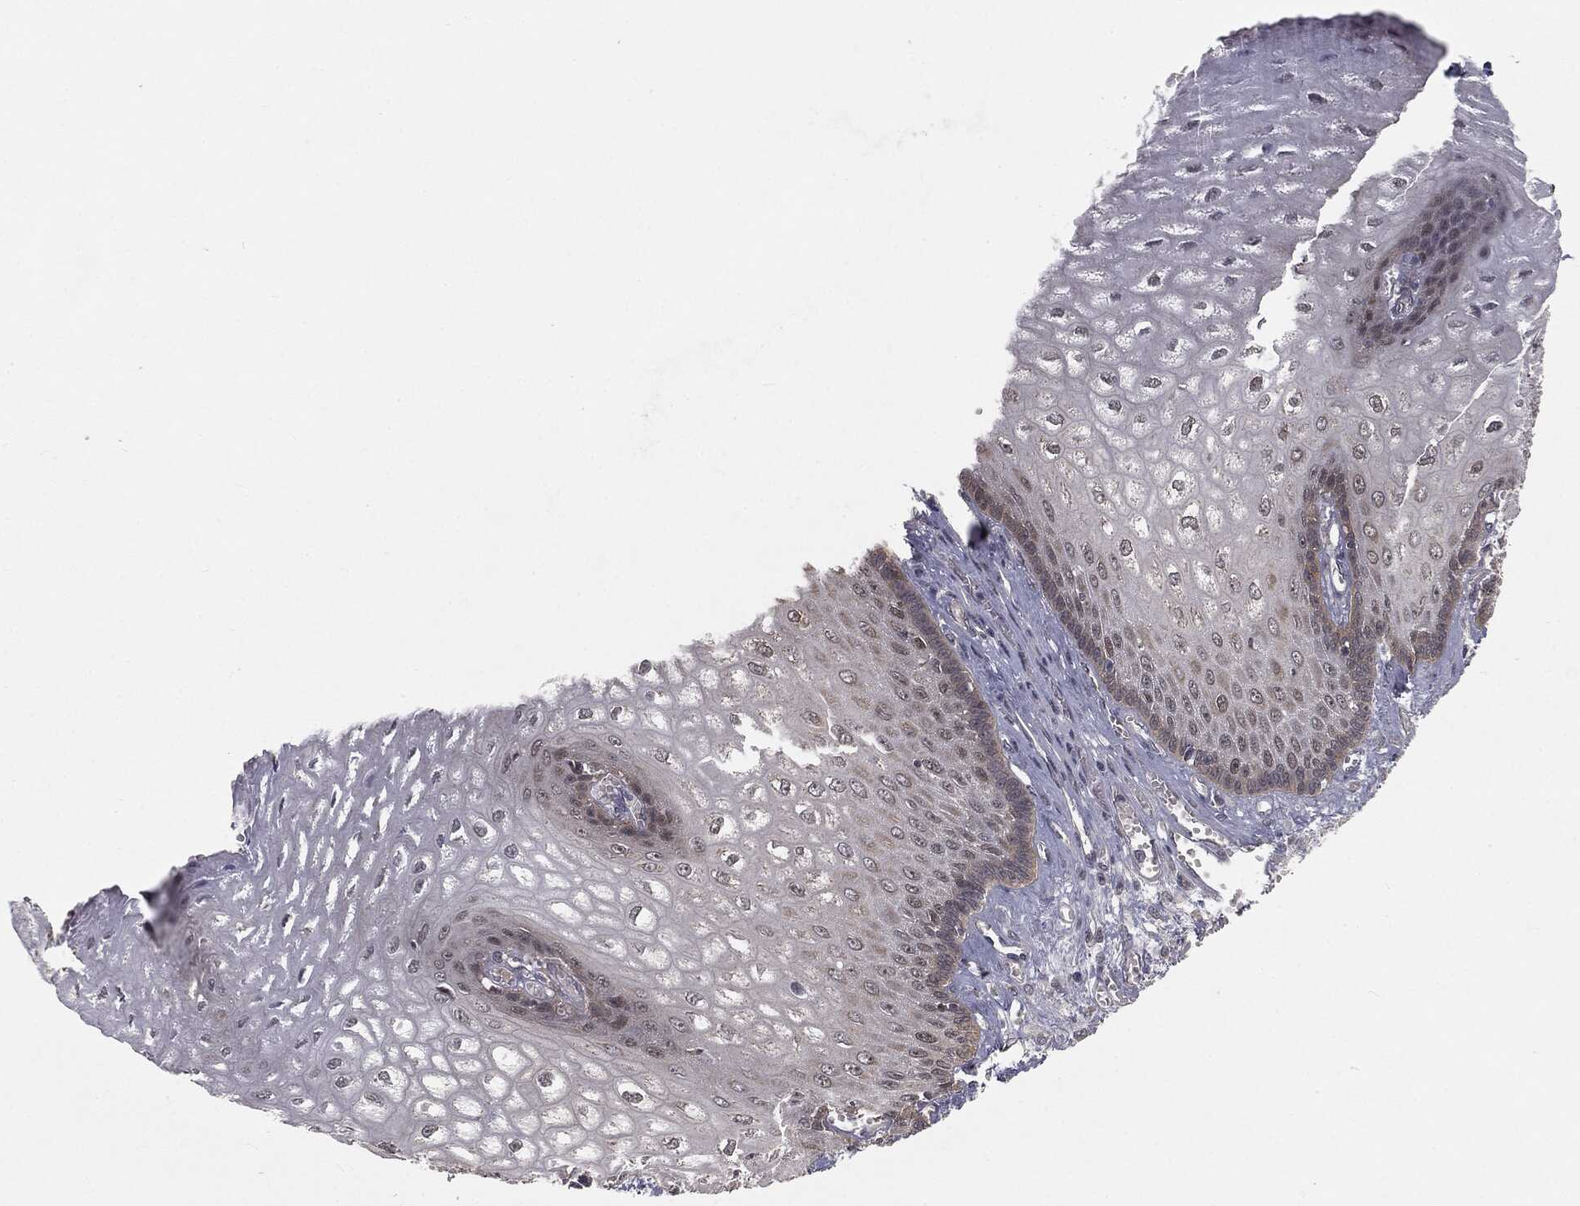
{"staining": {"intensity": "moderate", "quantity": "<25%", "location": "nuclear"}, "tissue": "esophagus", "cell_type": "Squamous epithelial cells", "image_type": "normal", "snomed": [{"axis": "morphology", "description": "Normal tissue, NOS"}, {"axis": "topography", "description": "Esophagus"}], "caption": "Squamous epithelial cells demonstrate moderate nuclear staining in approximately <25% of cells in benign esophagus. The protein of interest is stained brown, and the nuclei are stained in blue (DAB (3,3'-diaminobenzidine) IHC with brightfield microscopy, high magnification).", "gene": "FBXO7", "patient": {"sex": "male", "age": 58}}